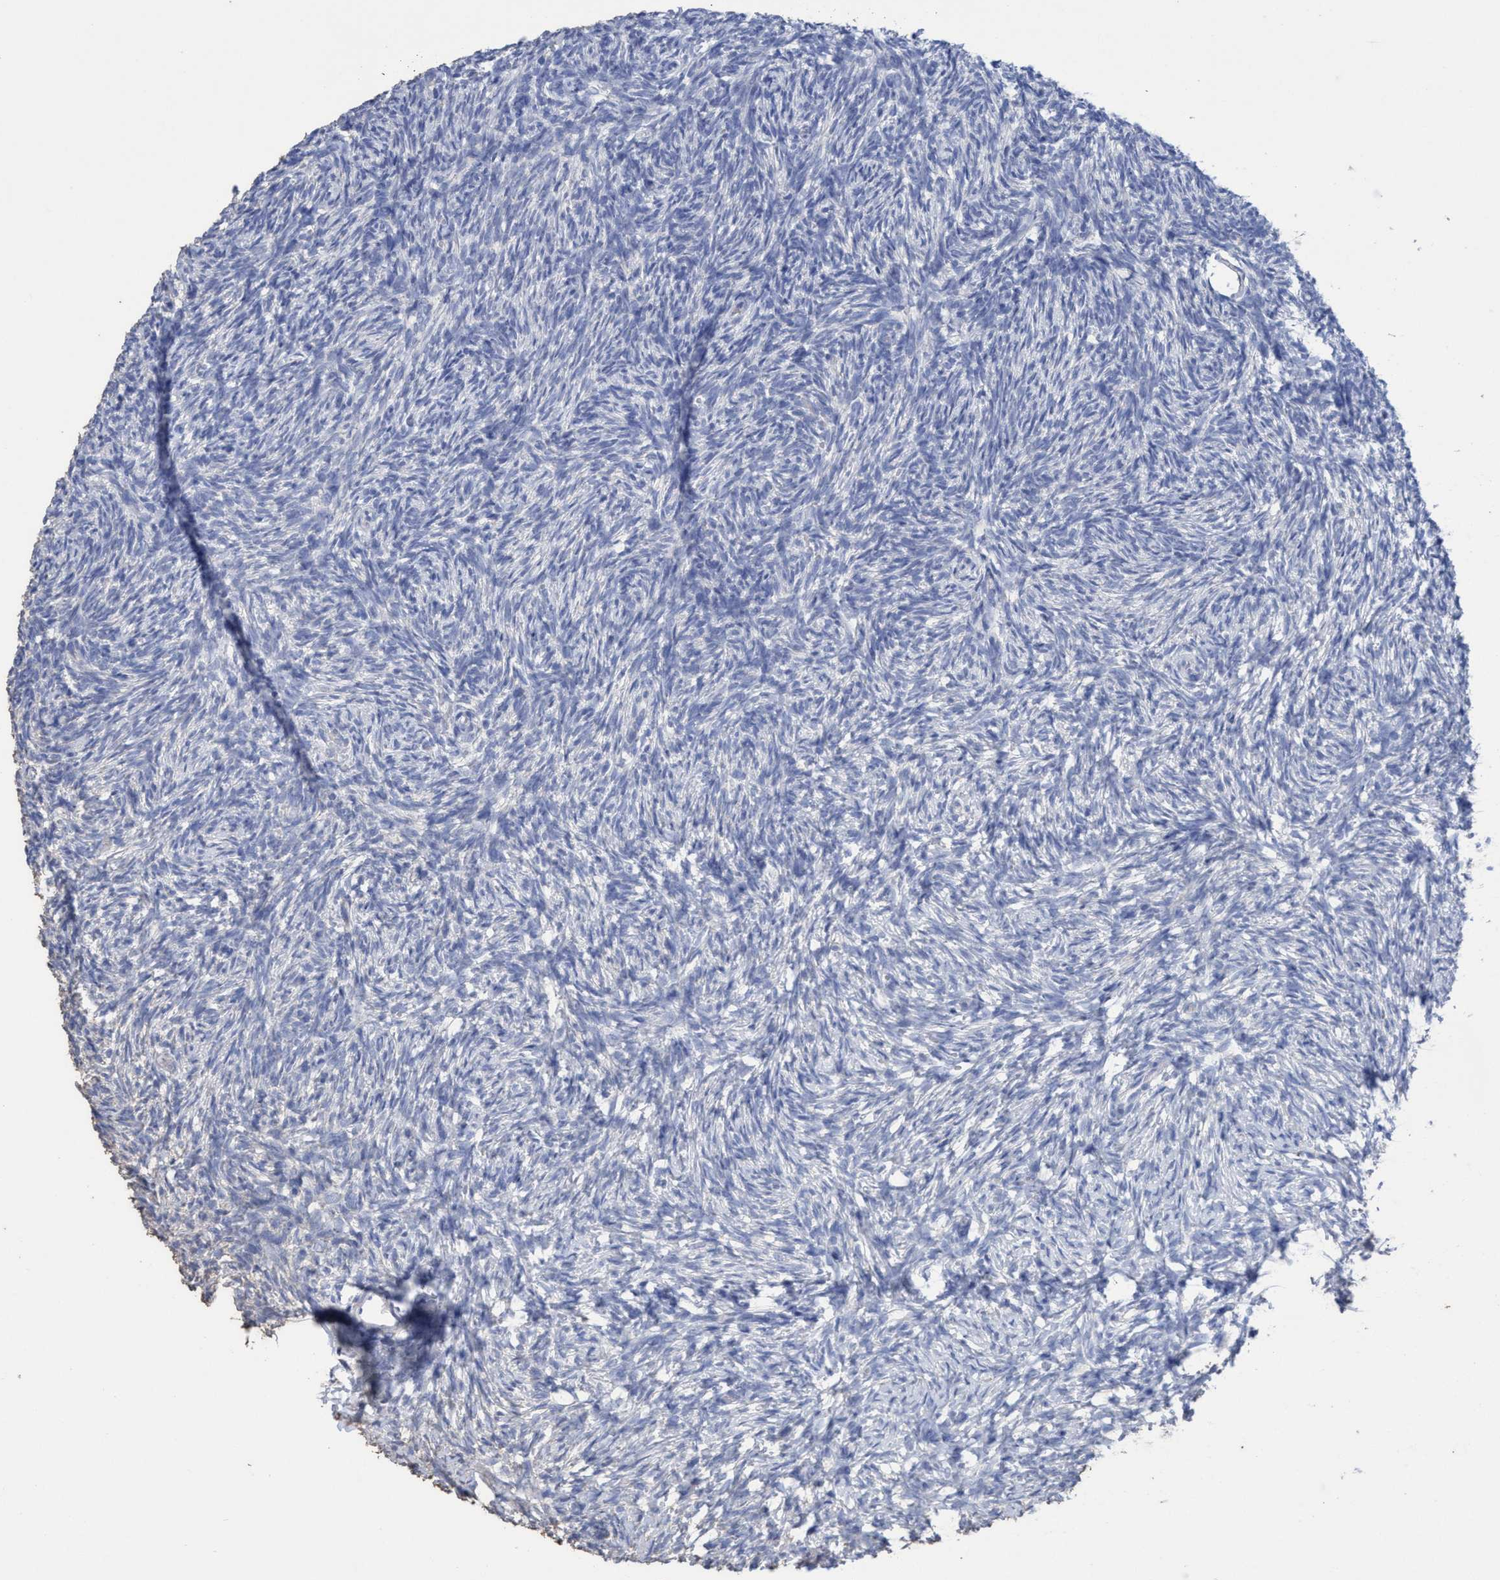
{"staining": {"intensity": "negative", "quantity": "none", "location": "none"}, "tissue": "ovary", "cell_type": "Ovarian stroma cells", "image_type": "normal", "snomed": [{"axis": "morphology", "description": "Normal tissue, NOS"}, {"axis": "topography", "description": "Ovary"}], "caption": "This is a photomicrograph of immunohistochemistry (IHC) staining of benign ovary, which shows no expression in ovarian stroma cells.", "gene": "RSAD1", "patient": {"sex": "female", "age": 35}}